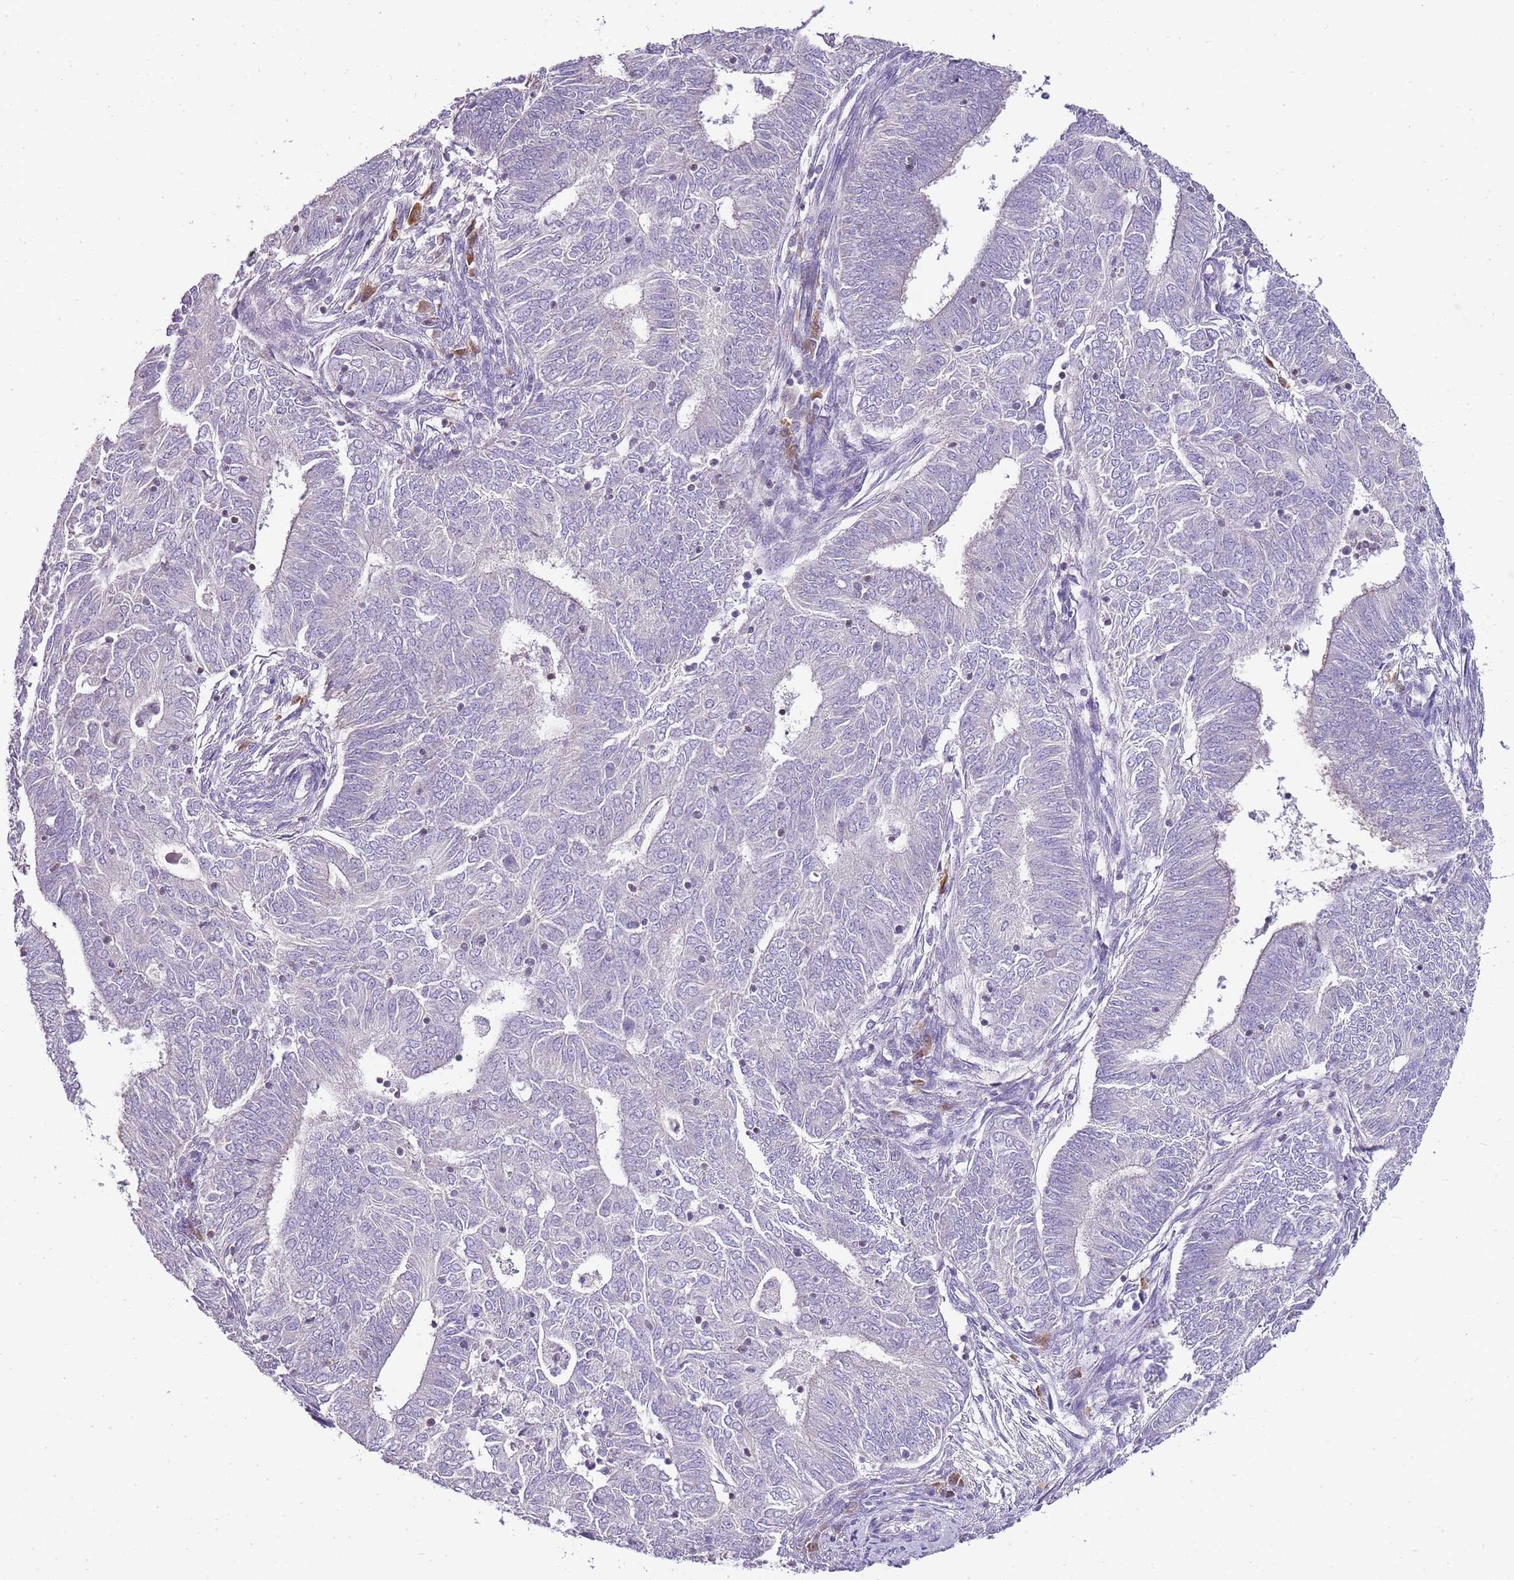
{"staining": {"intensity": "negative", "quantity": "none", "location": "none"}, "tissue": "endometrial cancer", "cell_type": "Tumor cells", "image_type": "cancer", "snomed": [{"axis": "morphology", "description": "Adenocarcinoma, NOS"}, {"axis": "topography", "description": "Endometrium"}], "caption": "This is an immunohistochemistry (IHC) image of endometrial adenocarcinoma. There is no positivity in tumor cells.", "gene": "ZBP1", "patient": {"sex": "female", "age": 62}}